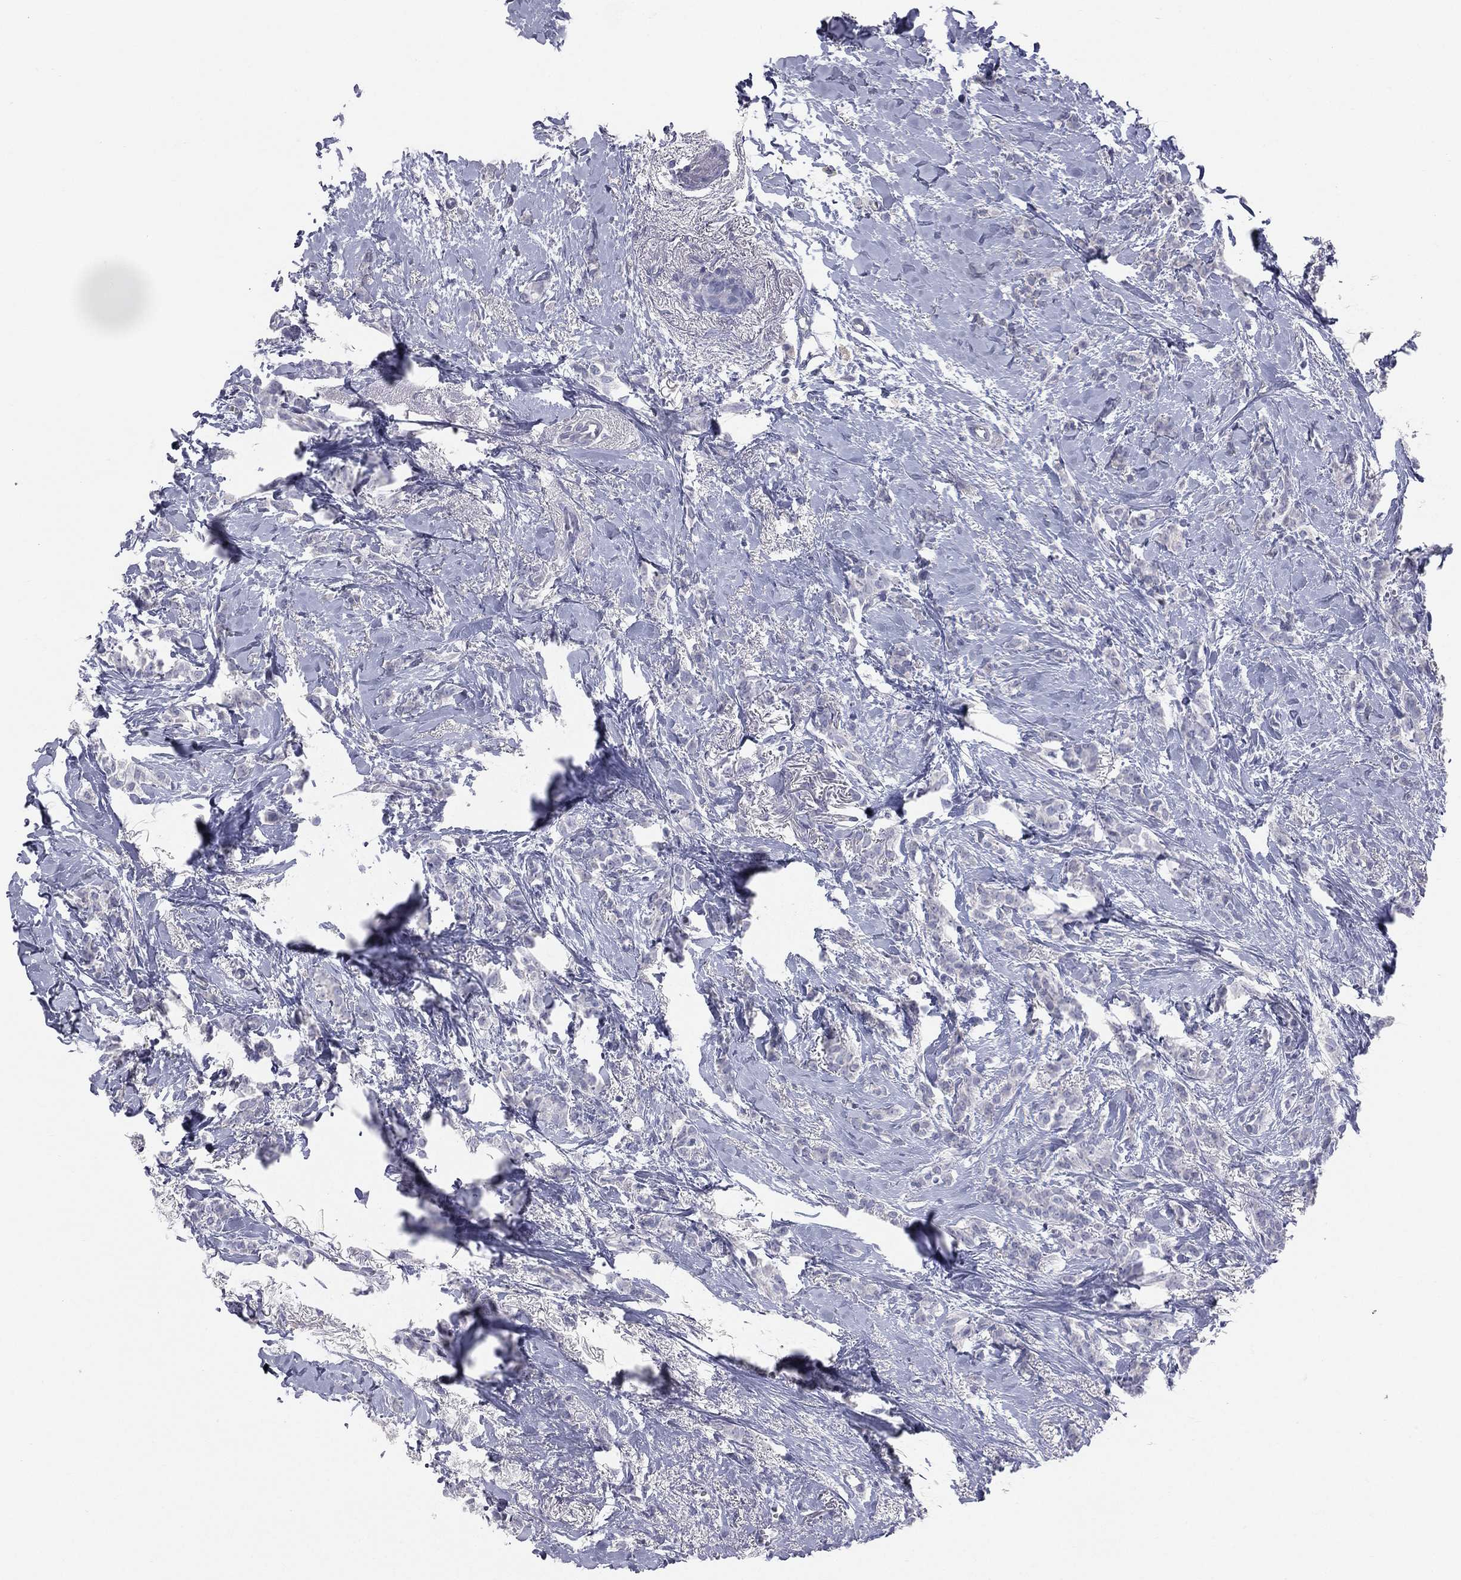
{"staining": {"intensity": "negative", "quantity": "none", "location": "none"}, "tissue": "breast cancer", "cell_type": "Tumor cells", "image_type": "cancer", "snomed": [{"axis": "morphology", "description": "Duct carcinoma"}, {"axis": "topography", "description": "Breast"}], "caption": "IHC photomicrograph of intraductal carcinoma (breast) stained for a protein (brown), which exhibits no expression in tumor cells.", "gene": "STK31", "patient": {"sex": "female", "age": 85}}